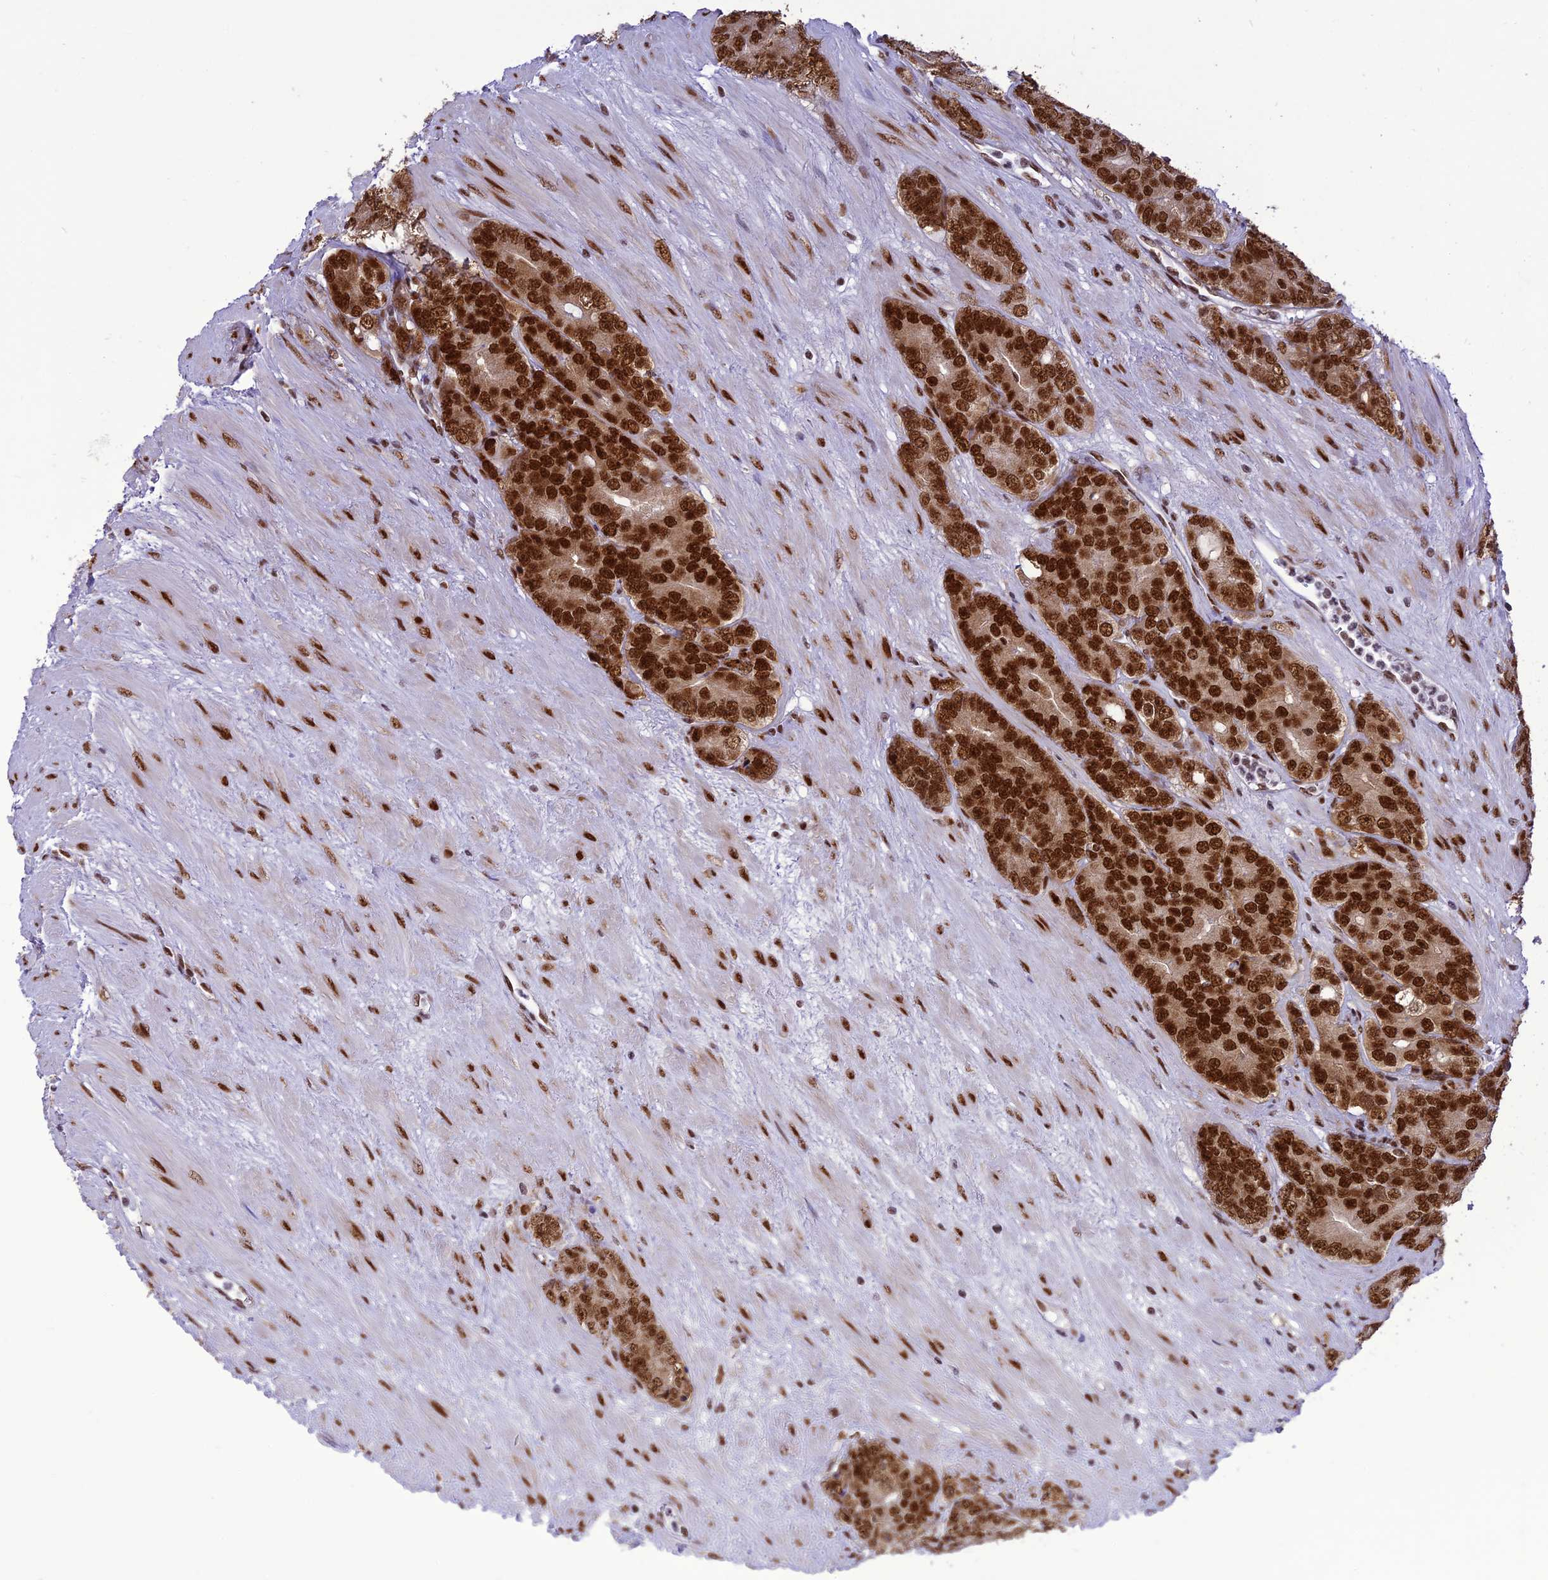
{"staining": {"intensity": "strong", "quantity": ">75%", "location": "nuclear"}, "tissue": "prostate cancer", "cell_type": "Tumor cells", "image_type": "cancer", "snomed": [{"axis": "morphology", "description": "Adenocarcinoma, High grade"}, {"axis": "topography", "description": "Prostate"}], "caption": "Human prostate cancer stained with a brown dye displays strong nuclear positive positivity in approximately >75% of tumor cells.", "gene": "DDX1", "patient": {"sex": "male", "age": 64}}